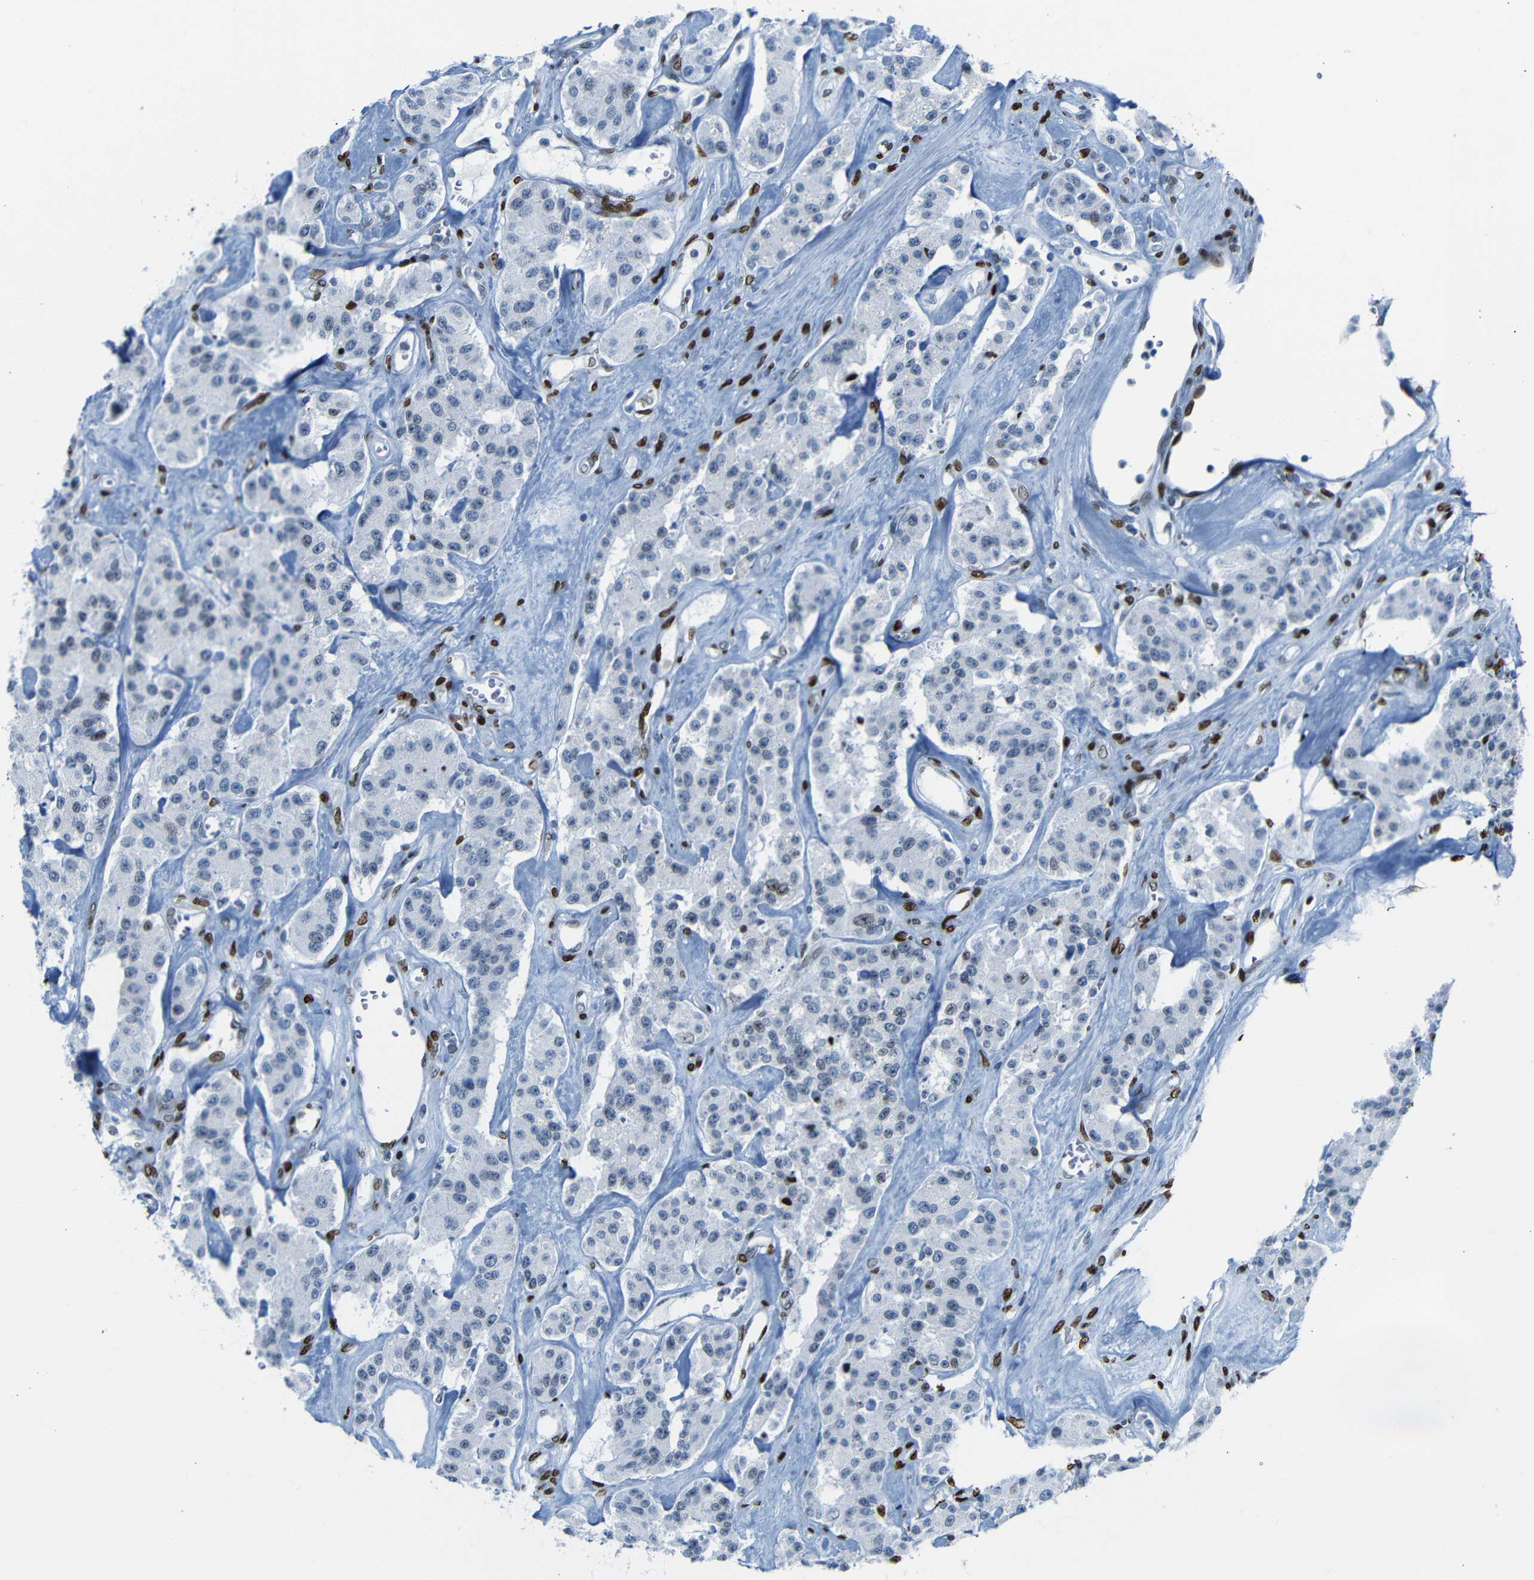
{"staining": {"intensity": "negative", "quantity": "none", "location": "none"}, "tissue": "carcinoid", "cell_type": "Tumor cells", "image_type": "cancer", "snomed": [{"axis": "morphology", "description": "Carcinoid, malignant, NOS"}, {"axis": "topography", "description": "Pancreas"}], "caption": "Protein analysis of carcinoid displays no significant positivity in tumor cells.", "gene": "NPIPB15", "patient": {"sex": "male", "age": 41}}